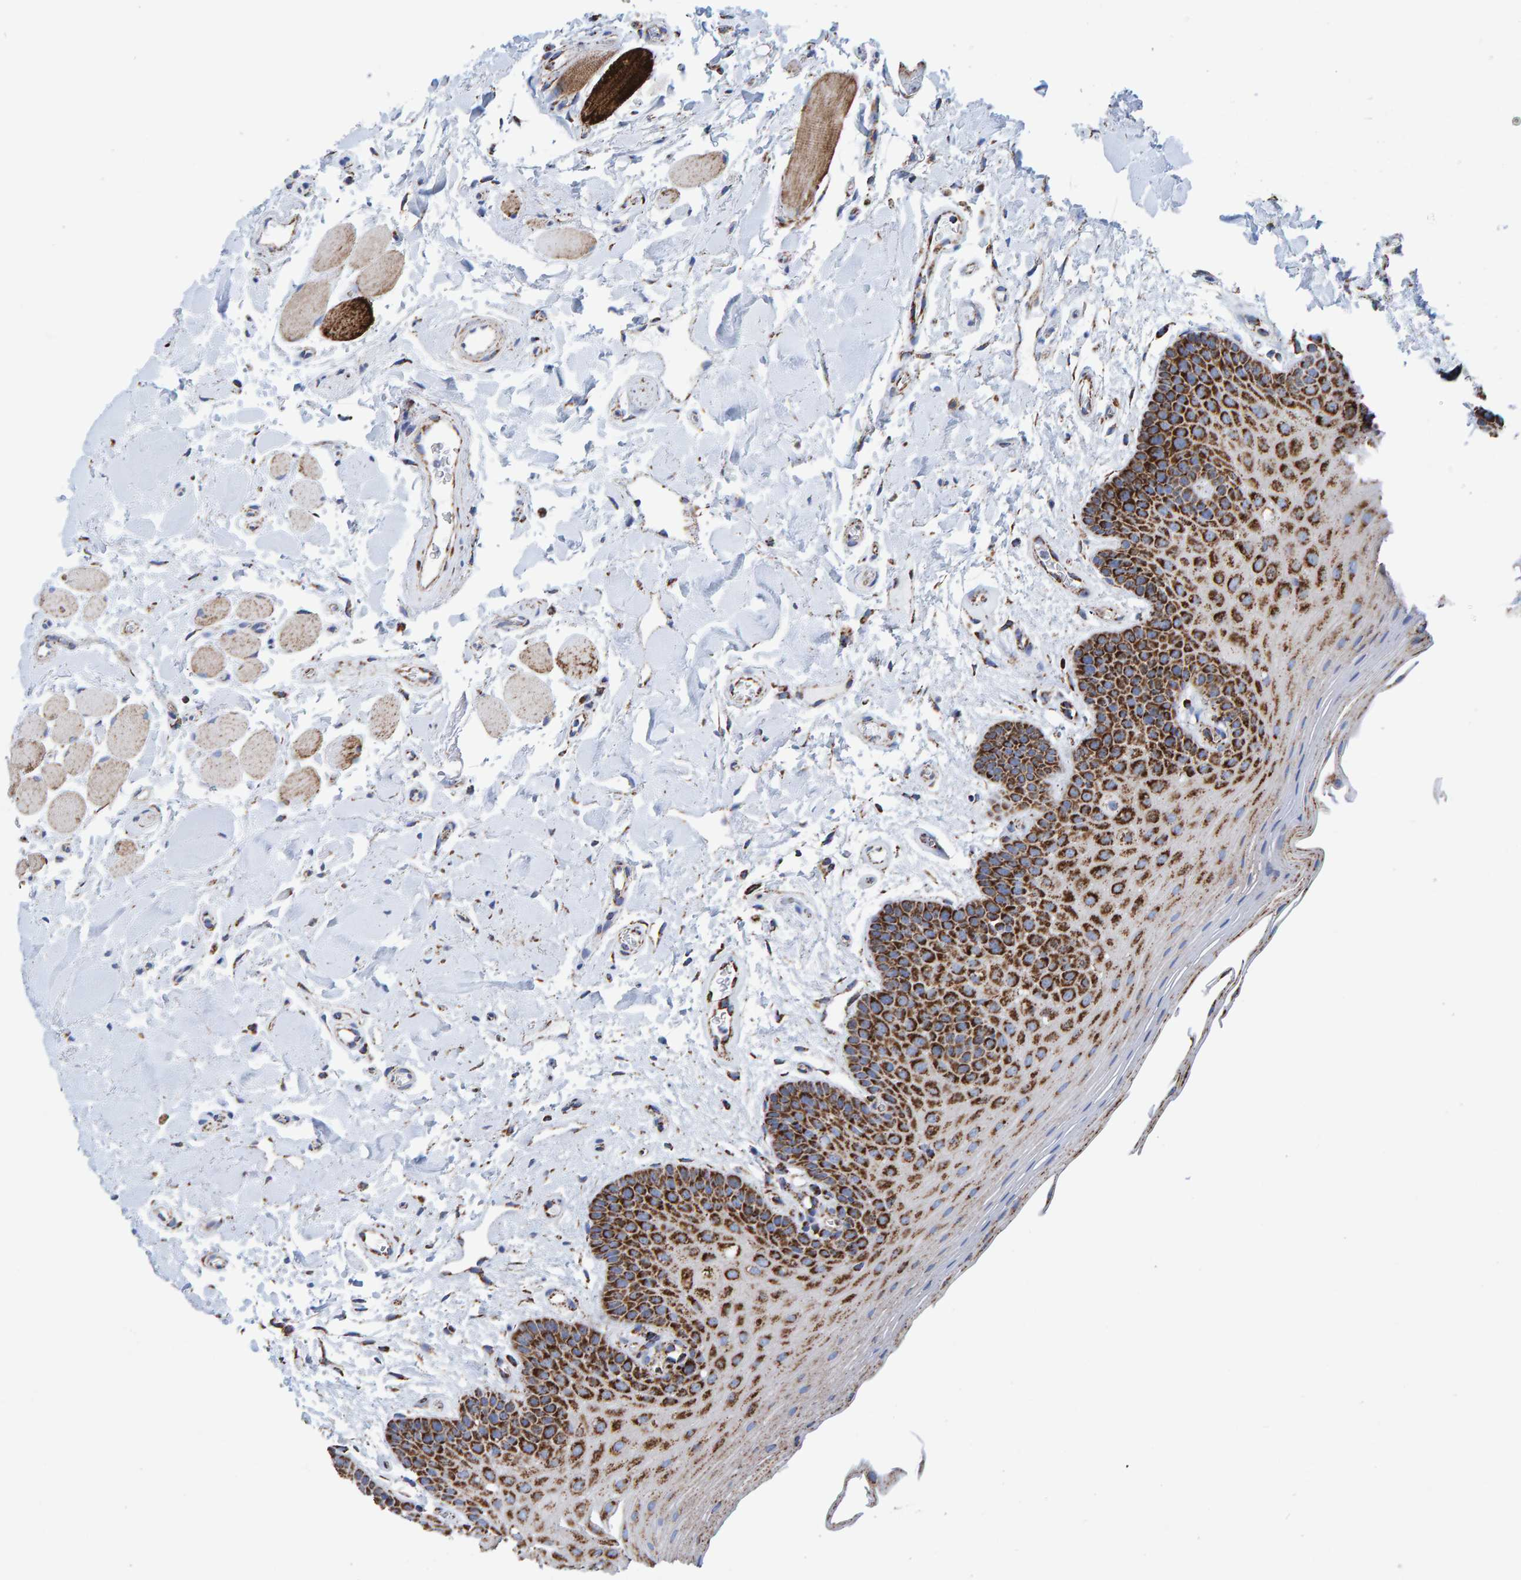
{"staining": {"intensity": "strong", "quantity": ">75%", "location": "cytoplasmic/membranous"}, "tissue": "oral mucosa", "cell_type": "Squamous epithelial cells", "image_type": "normal", "snomed": [{"axis": "morphology", "description": "Normal tissue, NOS"}, {"axis": "topography", "description": "Oral tissue"}], "caption": "This histopathology image shows unremarkable oral mucosa stained with immunohistochemistry to label a protein in brown. The cytoplasmic/membranous of squamous epithelial cells show strong positivity for the protein. Nuclei are counter-stained blue.", "gene": "ENSG00000262660", "patient": {"sex": "male", "age": 62}}